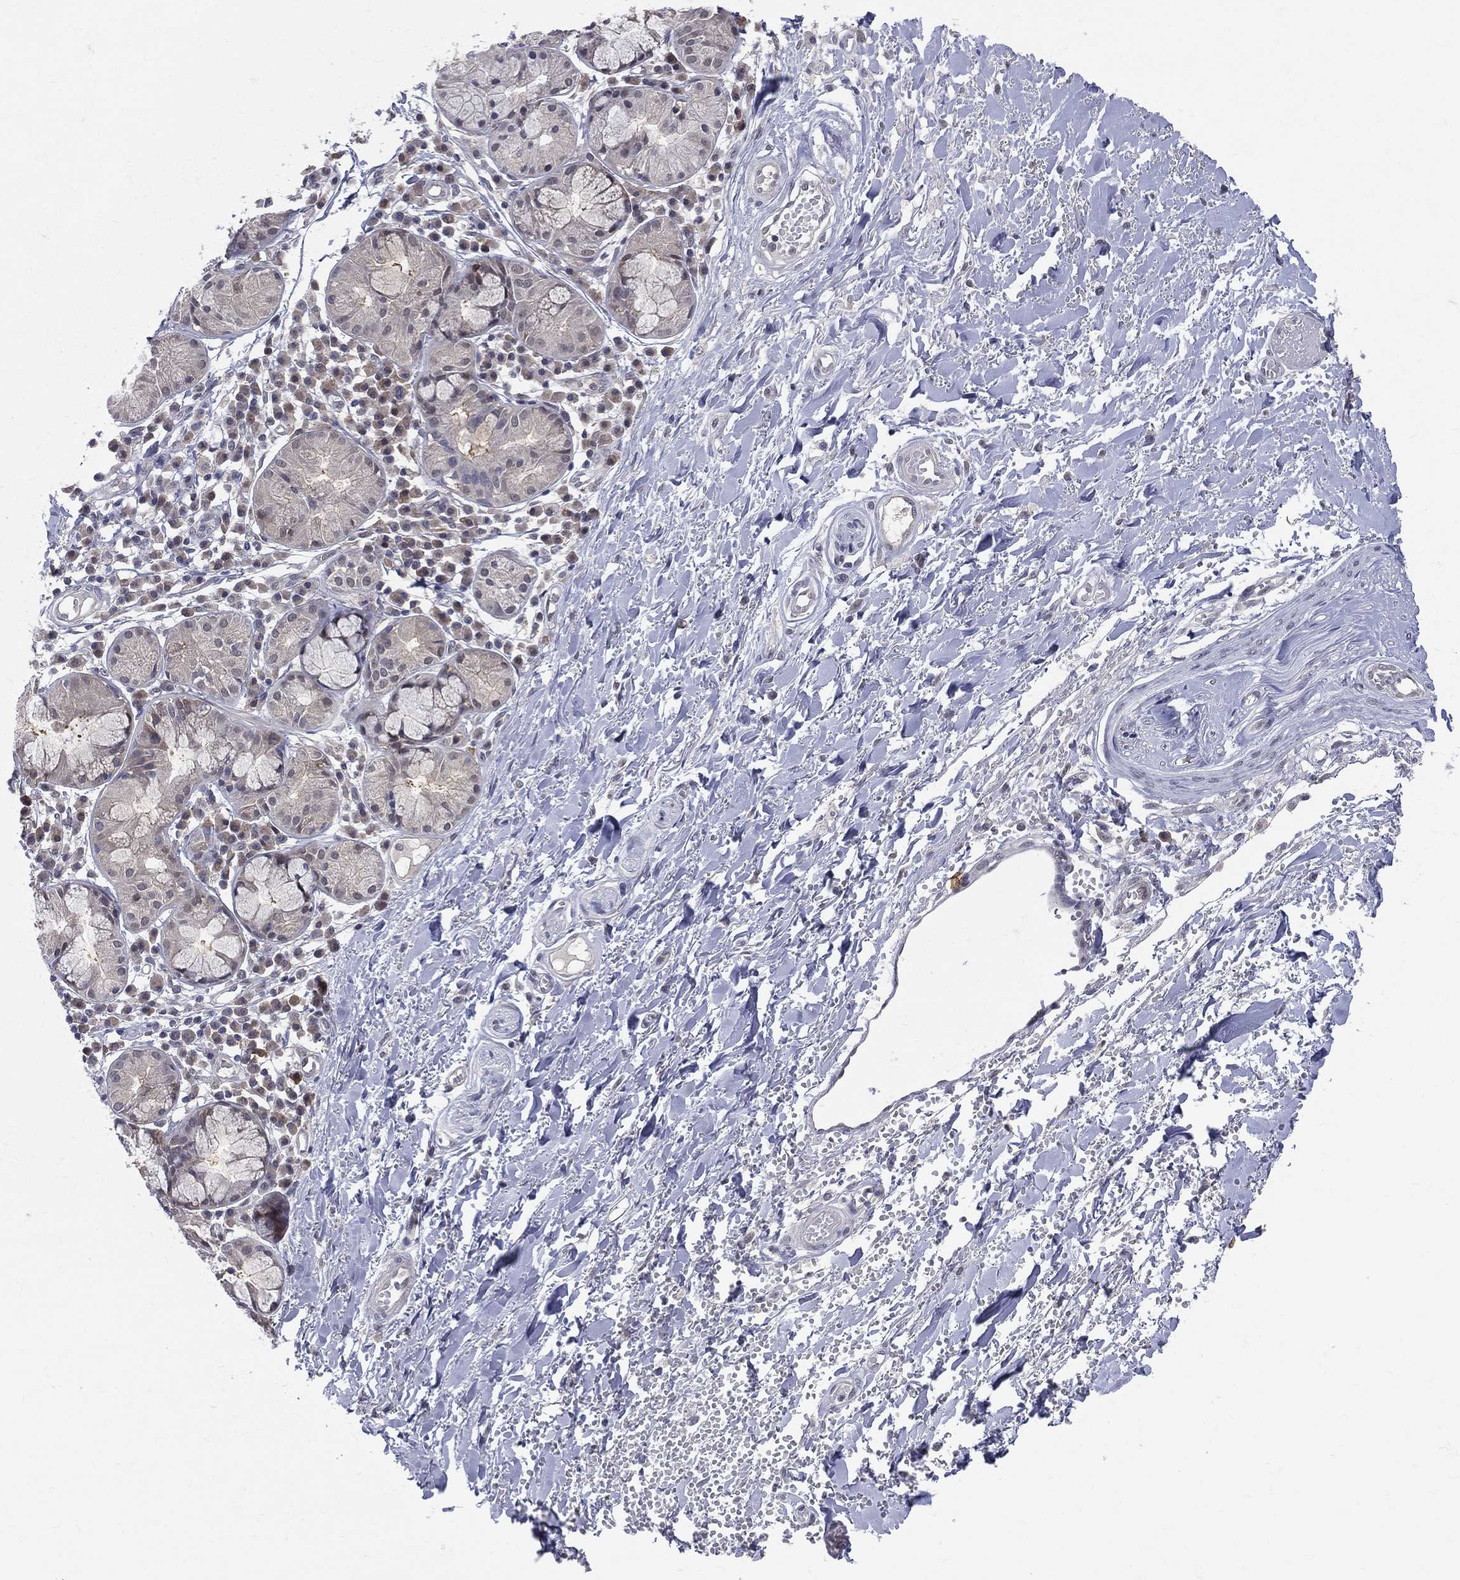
{"staining": {"intensity": "negative", "quantity": "none", "location": "none"}, "tissue": "adipose tissue", "cell_type": "Adipocytes", "image_type": "normal", "snomed": [{"axis": "morphology", "description": "Normal tissue, NOS"}, {"axis": "topography", "description": "Cartilage tissue"}], "caption": "The photomicrograph exhibits no significant staining in adipocytes of adipose tissue.", "gene": "DLG4", "patient": {"sex": "male", "age": 81}}